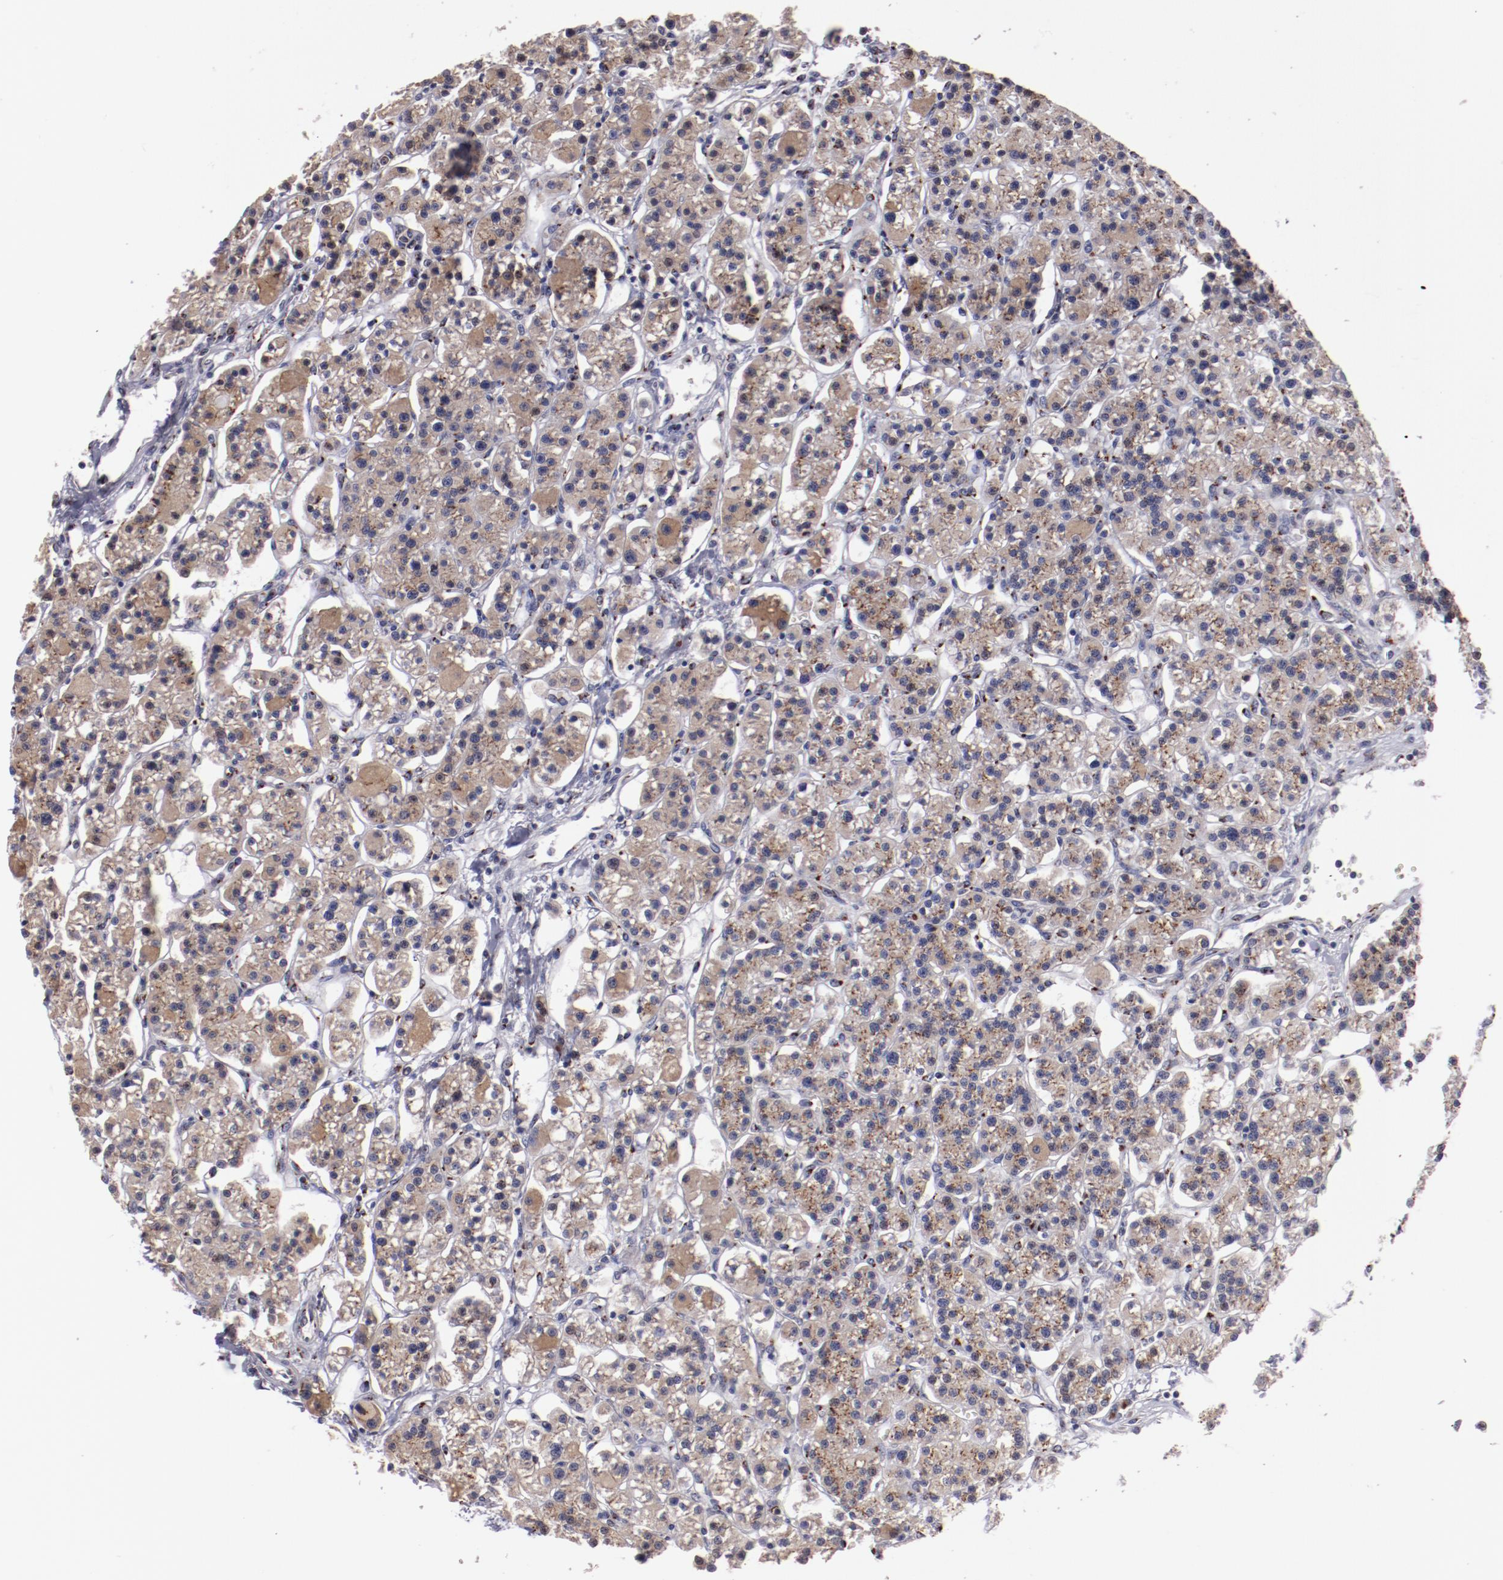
{"staining": {"intensity": "moderate", "quantity": ">75%", "location": "cytoplasmic/membranous"}, "tissue": "parathyroid gland", "cell_type": "Glandular cells", "image_type": "normal", "snomed": [{"axis": "morphology", "description": "Normal tissue, NOS"}, {"axis": "topography", "description": "Parathyroid gland"}], "caption": "The histopathology image shows staining of unremarkable parathyroid gland, revealing moderate cytoplasmic/membranous protein expression (brown color) within glandular cells.", "gene": "GOLIM4", "patient": {"sex": "female", "age": 58}}